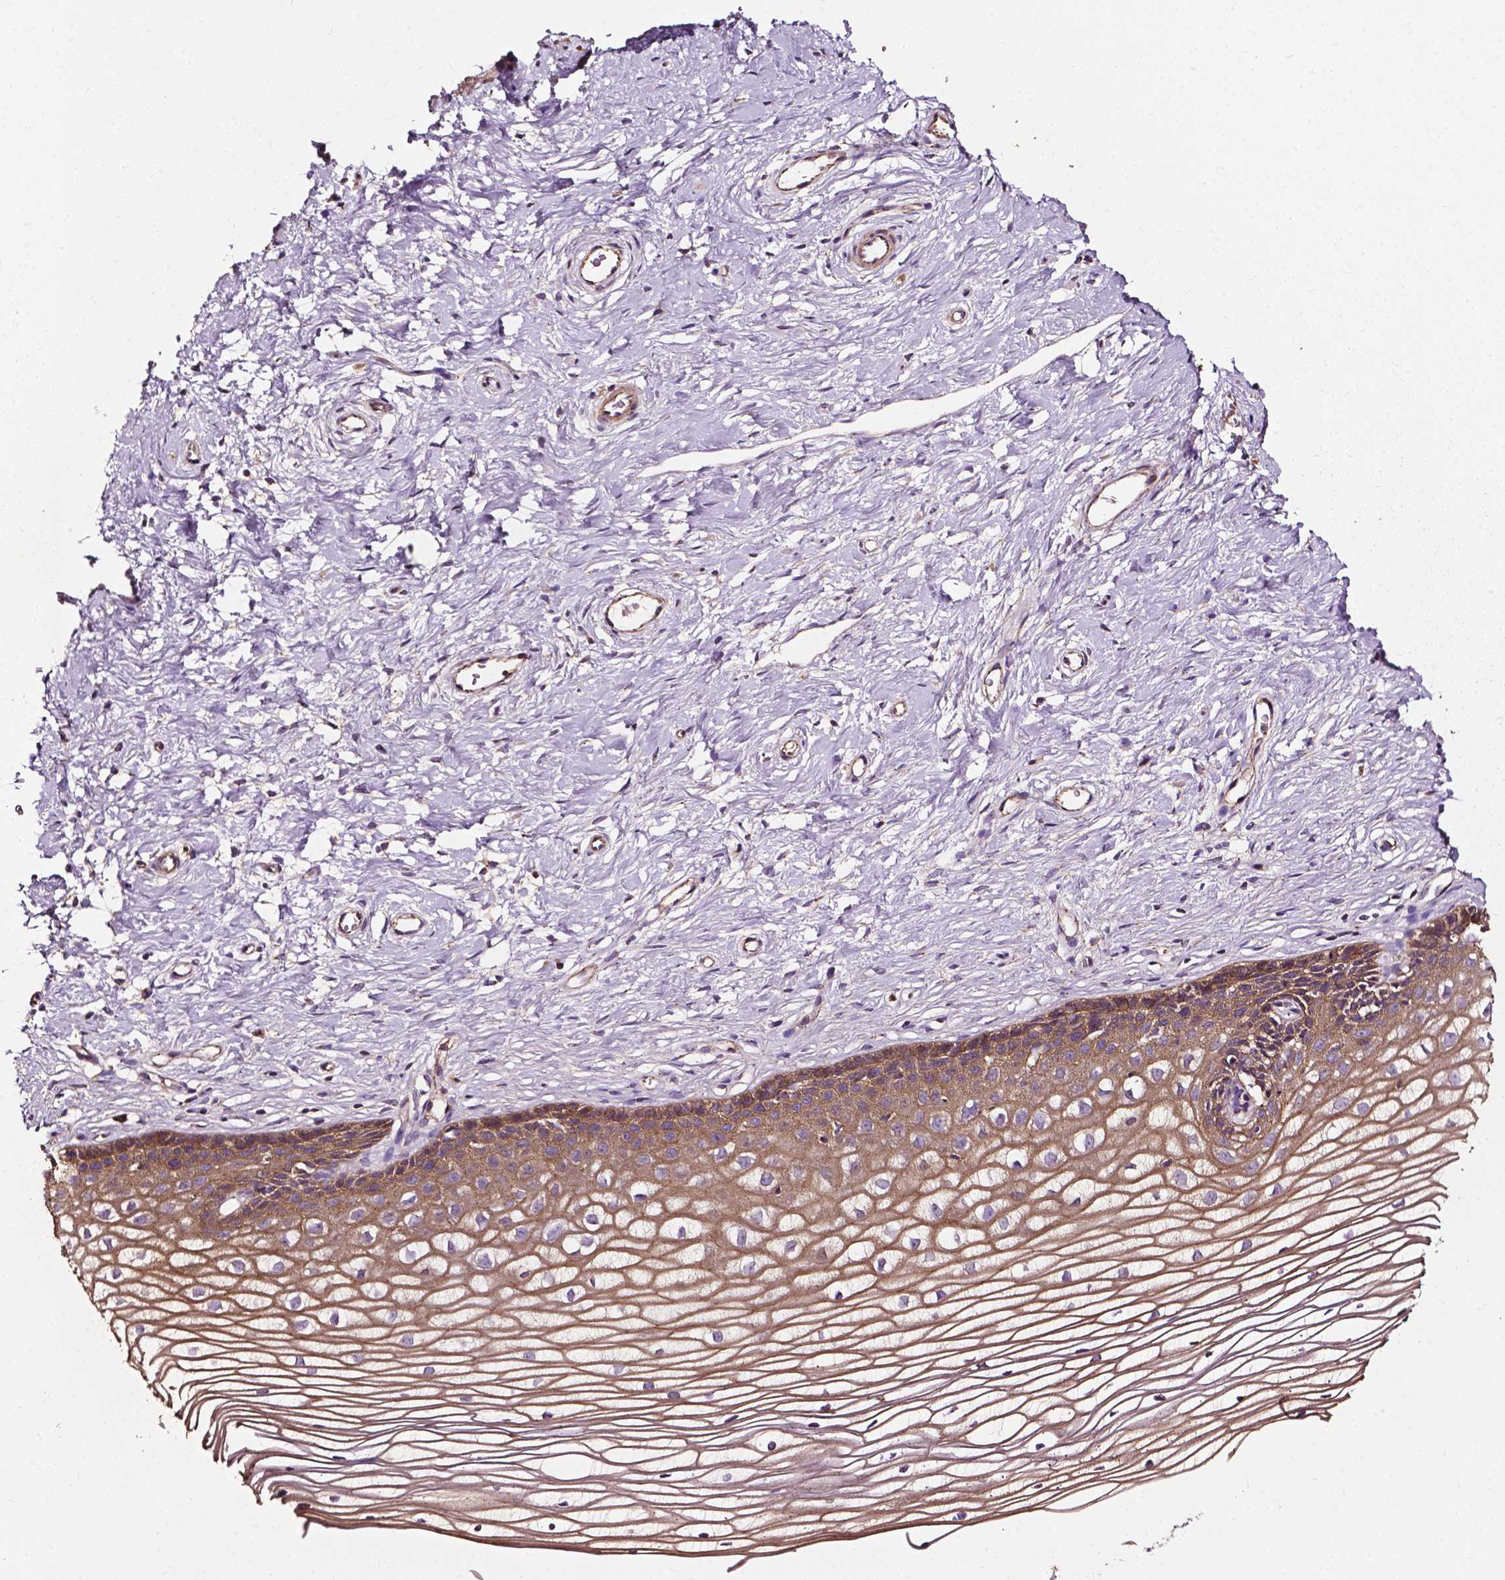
{"staining": {"intensity": "moderate", "quantity": ">75%", "location": "cytoplasmic/membranous"}, "tissue": "cervix", "cell_type": "Glandular cells", "image_type": "normal", "snomed": [{"axis": "morphology", "description": "Normal tissue, NOS"}, {"axis": "topography", "description": "Cervix"}], "caption": "The histopathology image shows a brown stain indicating the presence of a protein in the cytoplasmic/membranous of glandular cells in cervix.", "gene": "ATG16L1", "patient": {"sex": "female", "age": 40}}